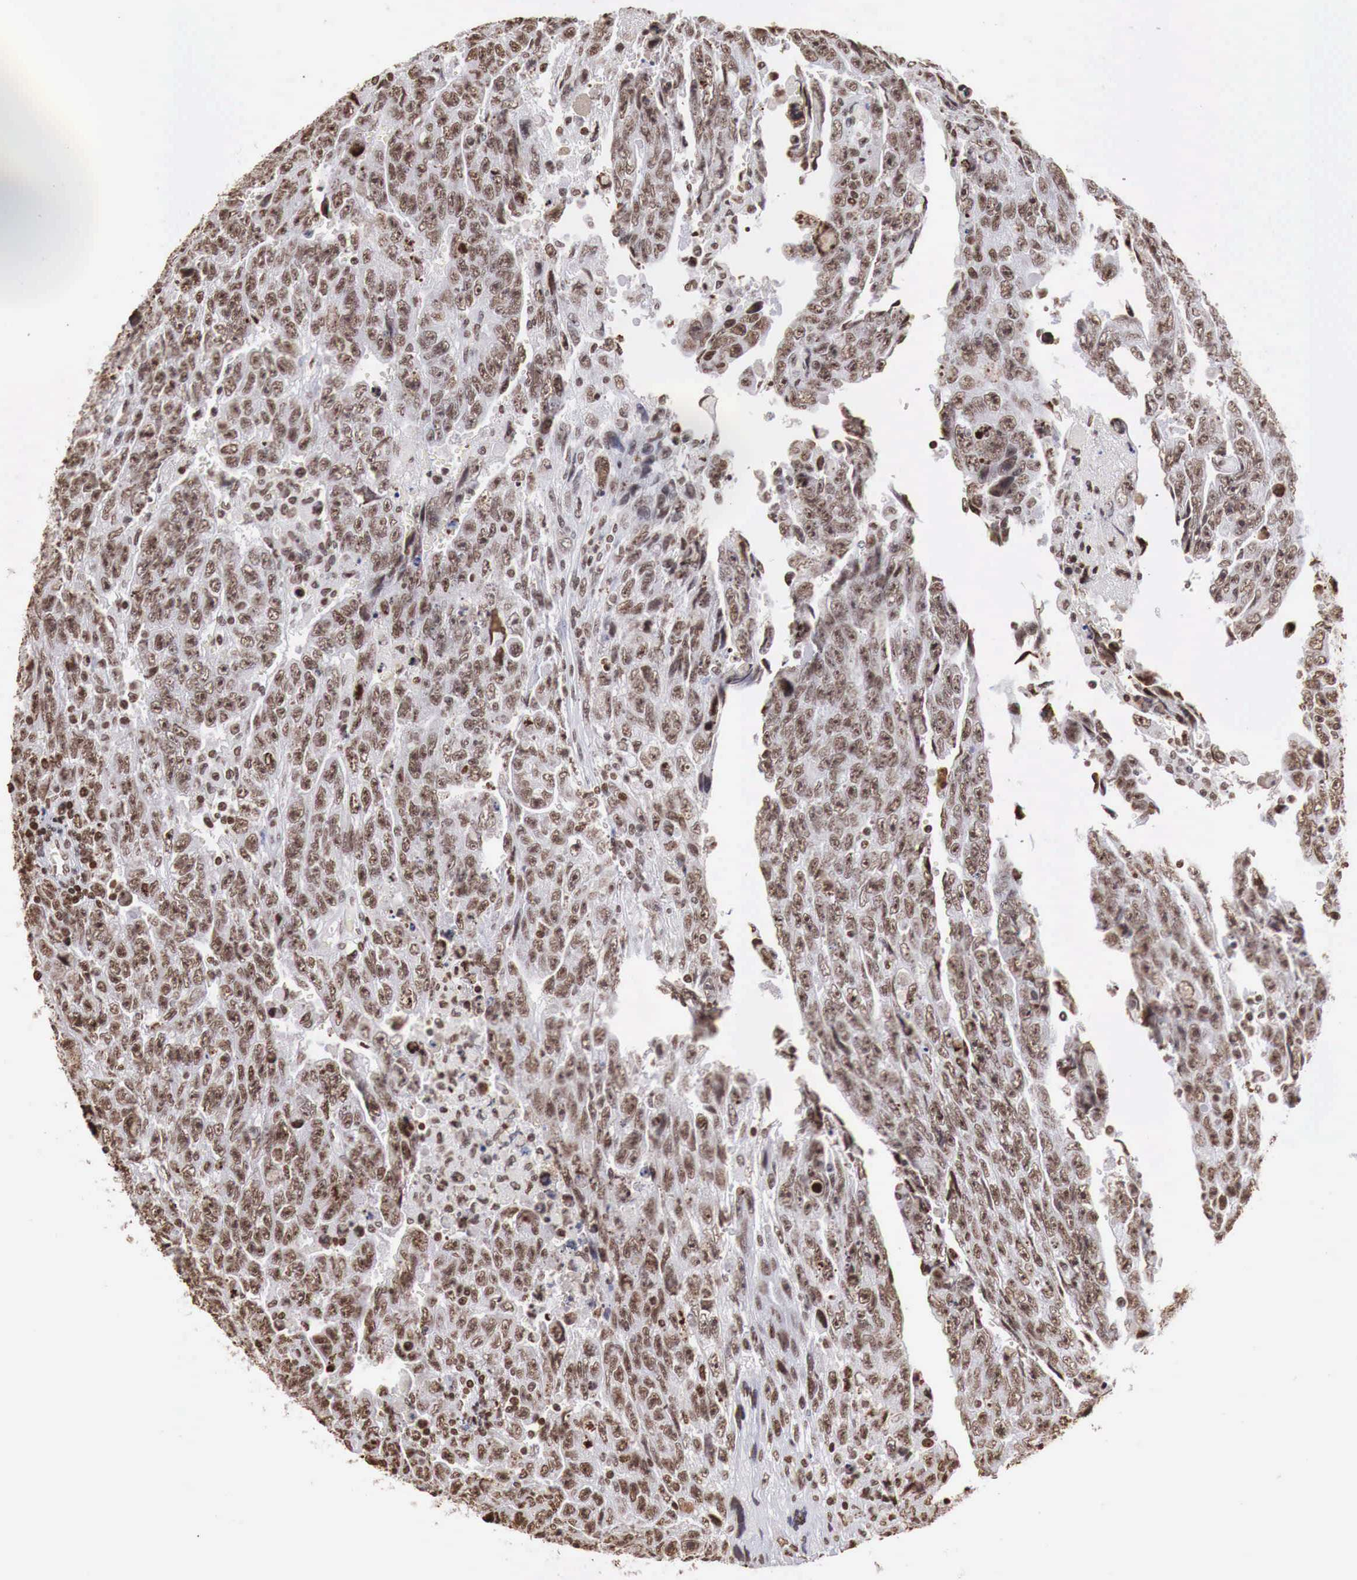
{"staining": {"intensity": "strong", "quantity": ">75%", "location": "nuclear"}, "tissue": "testis cancer", "cell_type": "Tumor cells", "image_type": "cancer", "snomed": [{"axis": "morphology", "description": "Carcinoma, Embryonal, NOS"}, {"axis": "topography", "description": "Testis"}], "caption": "Immunohistochemical staining of testis cancer (embryonal carcinoma) shows high levels of strong nuclear protein positivity in about >75% of tumor cells.", "gene": "DKC1", "patient": {"sex": "male", "age": 28}}